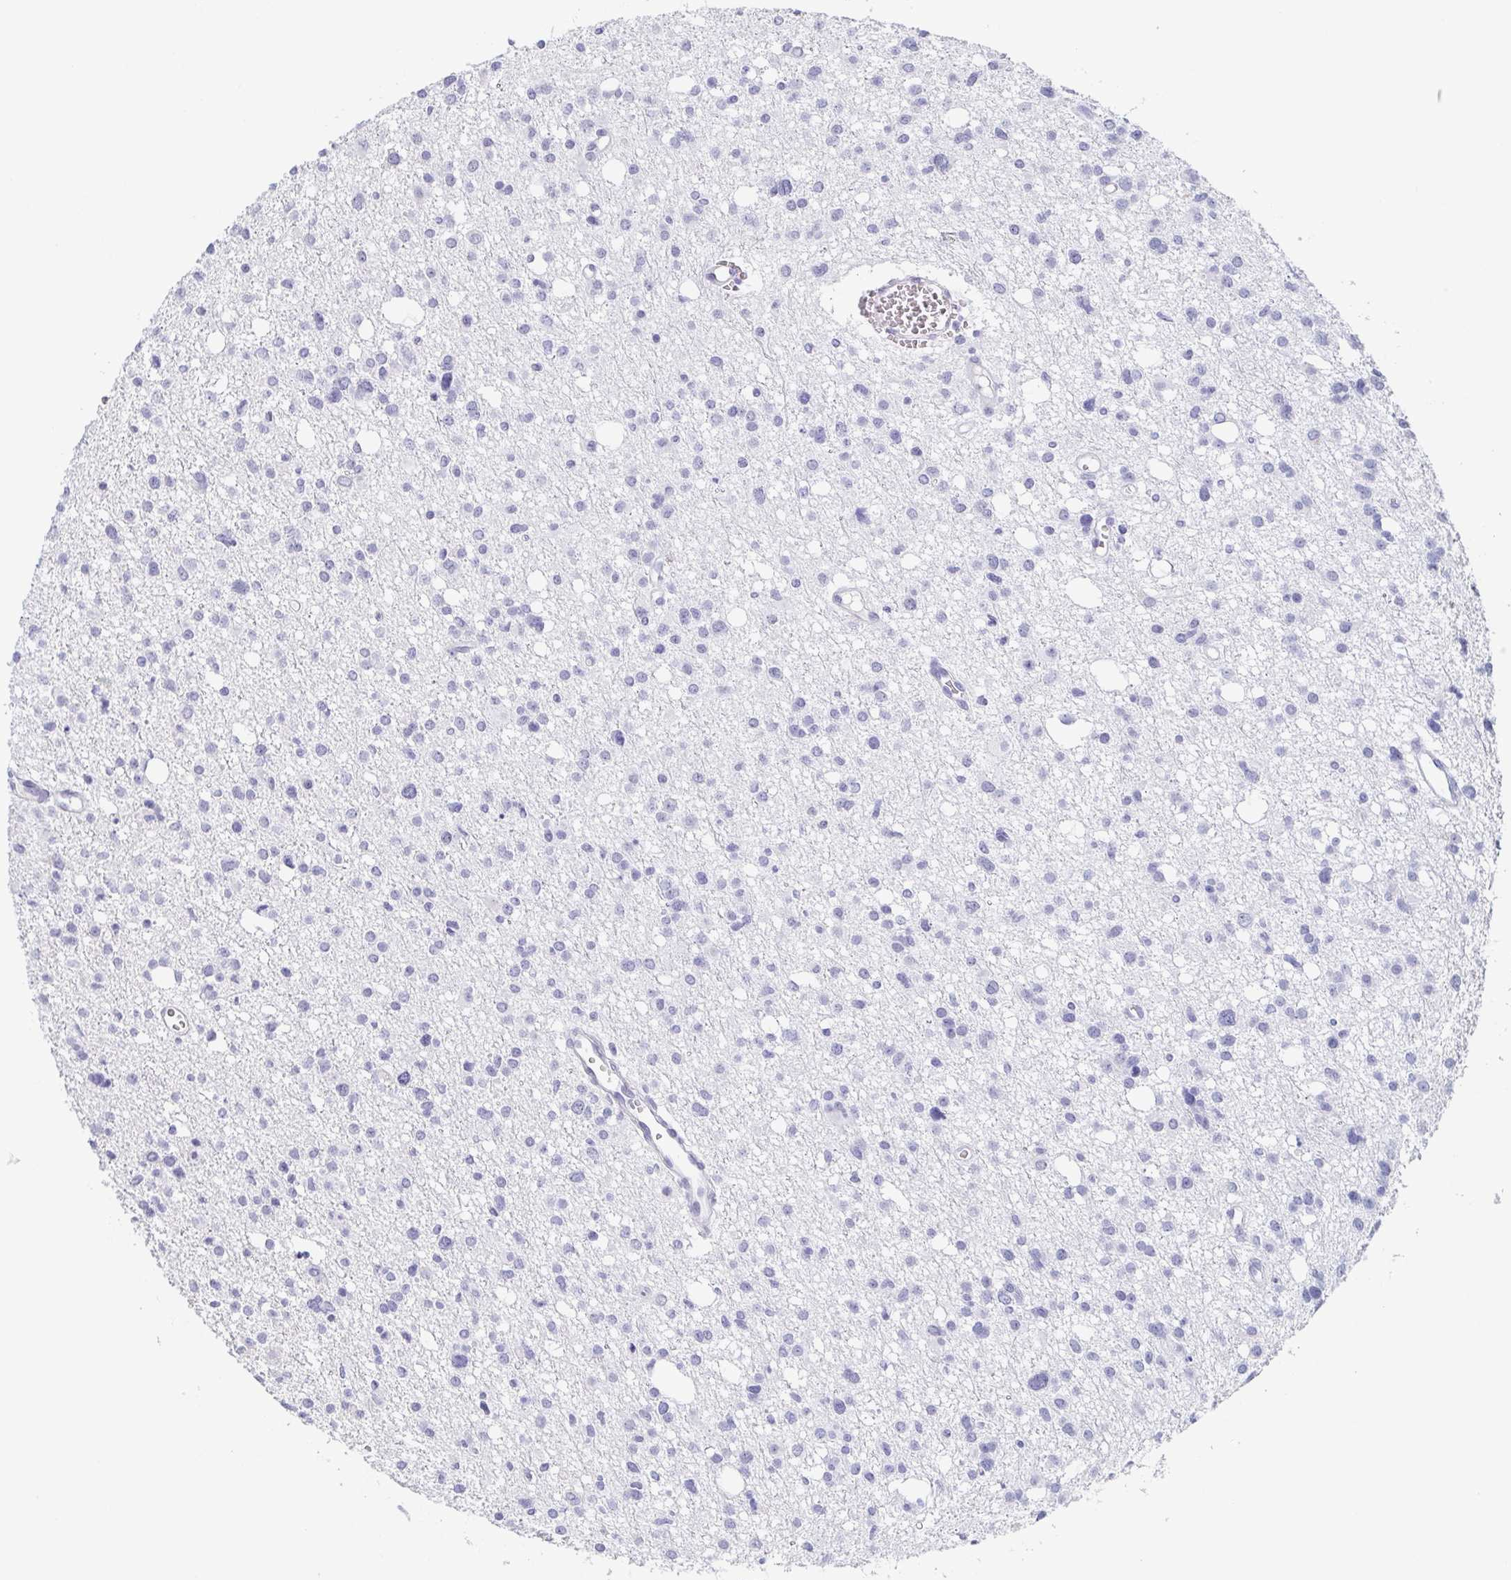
{"staining": {"intensity": "negative", "quantity": "none", "location": "none"}, "tissue": "glioma", "cell_type": "Tumor cells", "image_type": "cancer", "snomed": [{"axis": "morphology", "description": "Glioma, malignant, High grade"}, {"axis": "topography", "description": "Brain"}], "caption": "An image of human high-grade glioma (malignant) is negative for staining in tumor cells. The staining was performed using DAB (3,3'-diaminobenzidine) to visualize the protein expression in brown, while the nuclei were stained in blue with hematoxylin (Magnification: 20x).", "gene": "REG4", "patient": {"sex": "male", "age": 23}}